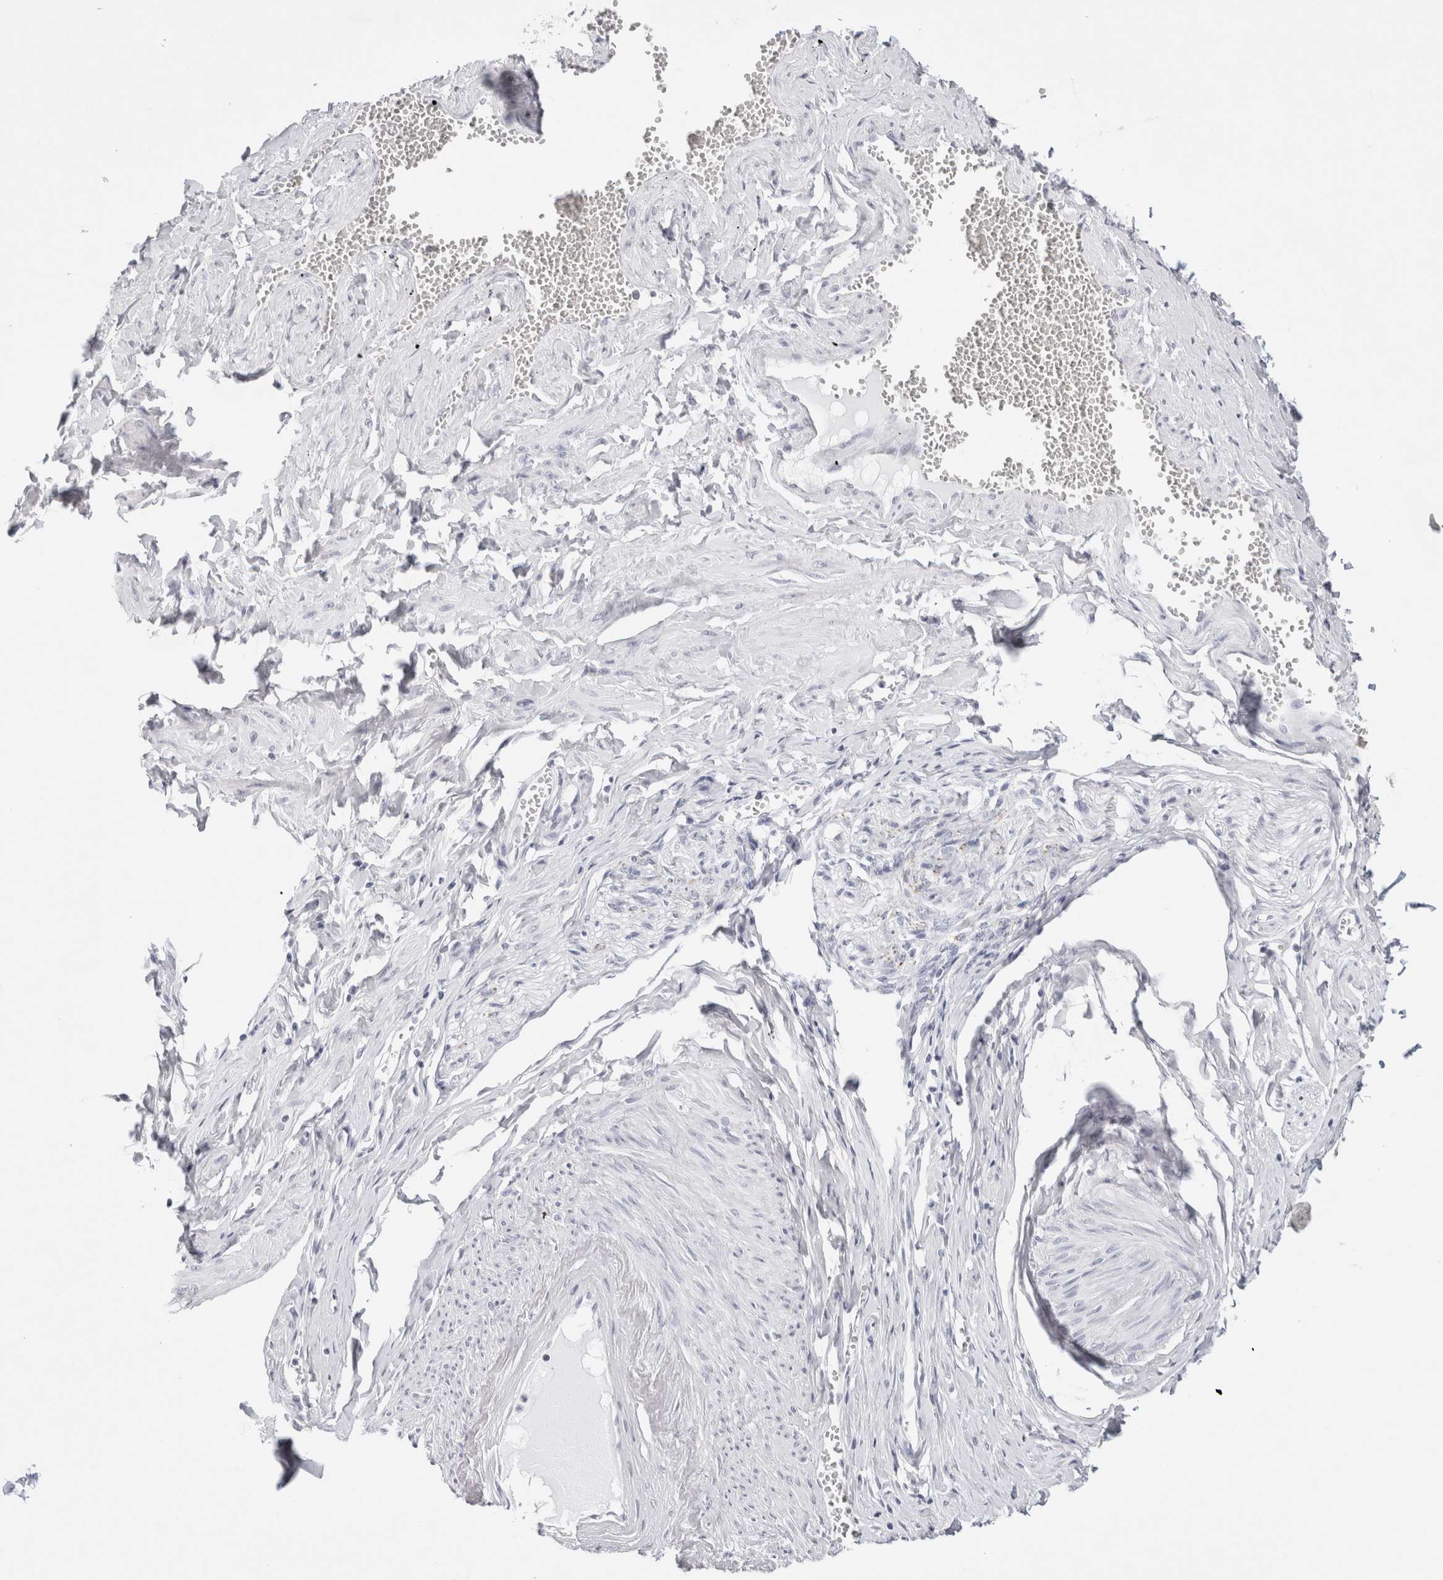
{"staining": {"intensity": "negative", "quantity": "none", "location": "none"}, "tissue": "adipose tissue", "cell_type": "Adipocytes", "image_type": "normal", "snomed": [{"axis": "morphology", "description": "Normal tissue, NOS"}, {"axis": "topography", "description": "Vascular tissue"}, {"axis": "topography", "description": "Fallopian tube"}, {"axis": "topography", "description": "Ovary"}], "caption": "IHC histopathology image of benign adipose tissue: adipose tissue stained with DAB reveals no significant protein expression in adipocytes.", "gene": "GARIN1A", "patient": {"sex": "female", "age": 67}}